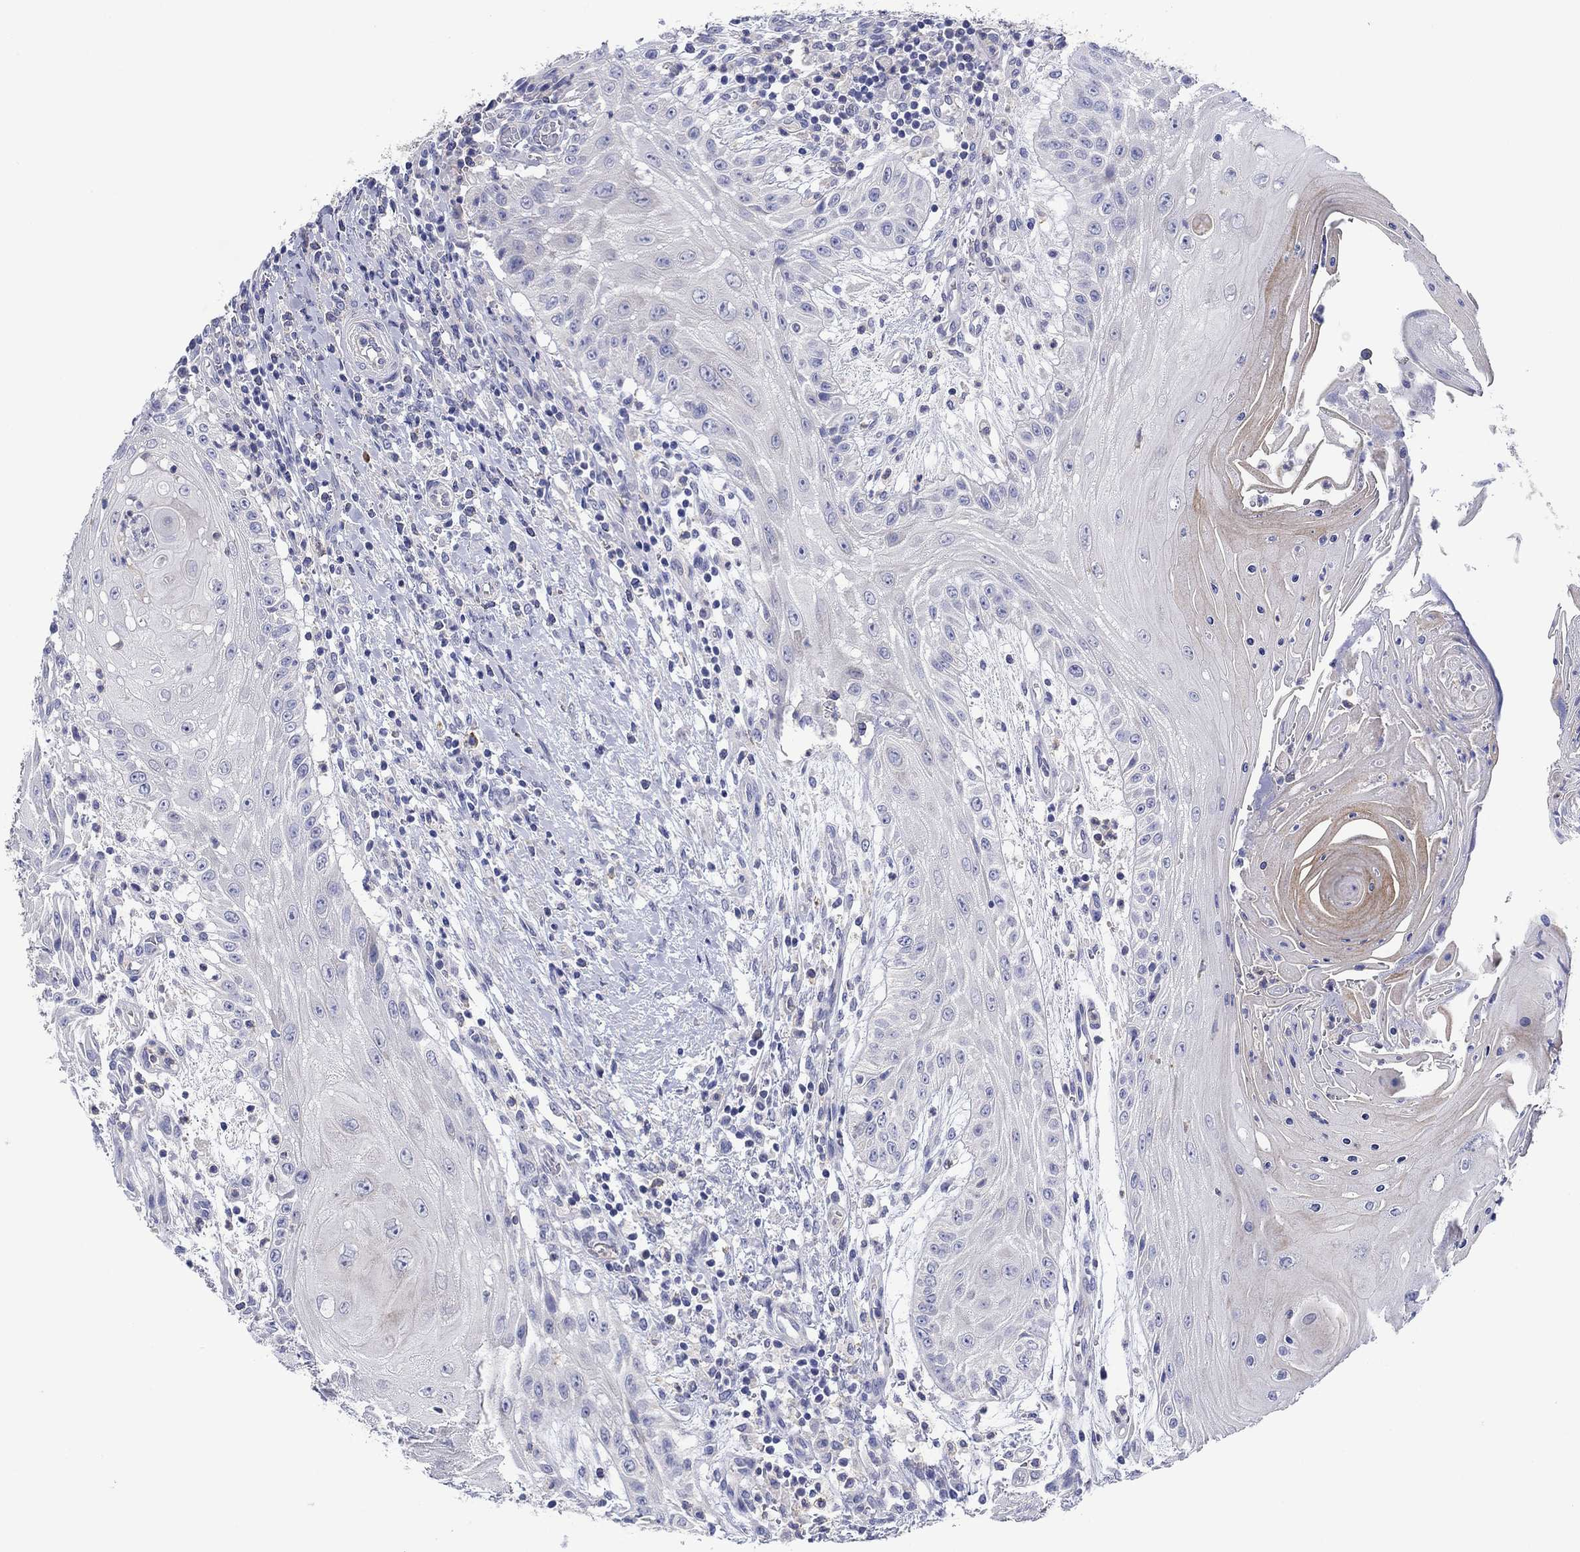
{"staining": {"intensity": "weak", "quantity": "<25%", "location": "cytoplasmic/membranous"}, "tissue": "head and neck cancer", "cell_type": "Tumor cells", "image_type": "cancer", "snomed": [{"axis": "morphology", "description": "Squamous cell carcinoma, NOS"}, {"axis": "topography", "description": "Oral tissue"}, {"axis": "topography", "description": "Head-Neck"}], "caption": "The immunohistochemistry (IHC) photomicrograph has no significant staining in tumor cells of squamous cell carcinoma (head and neck) tissue. The staining was performed using DAB to visualize the protein expression in brown, while the nuclei were stained in blue with hematoxylin (Magnification: 20x).", "gene": "HDC", "patient": {"sex": "male", "age": 58}}